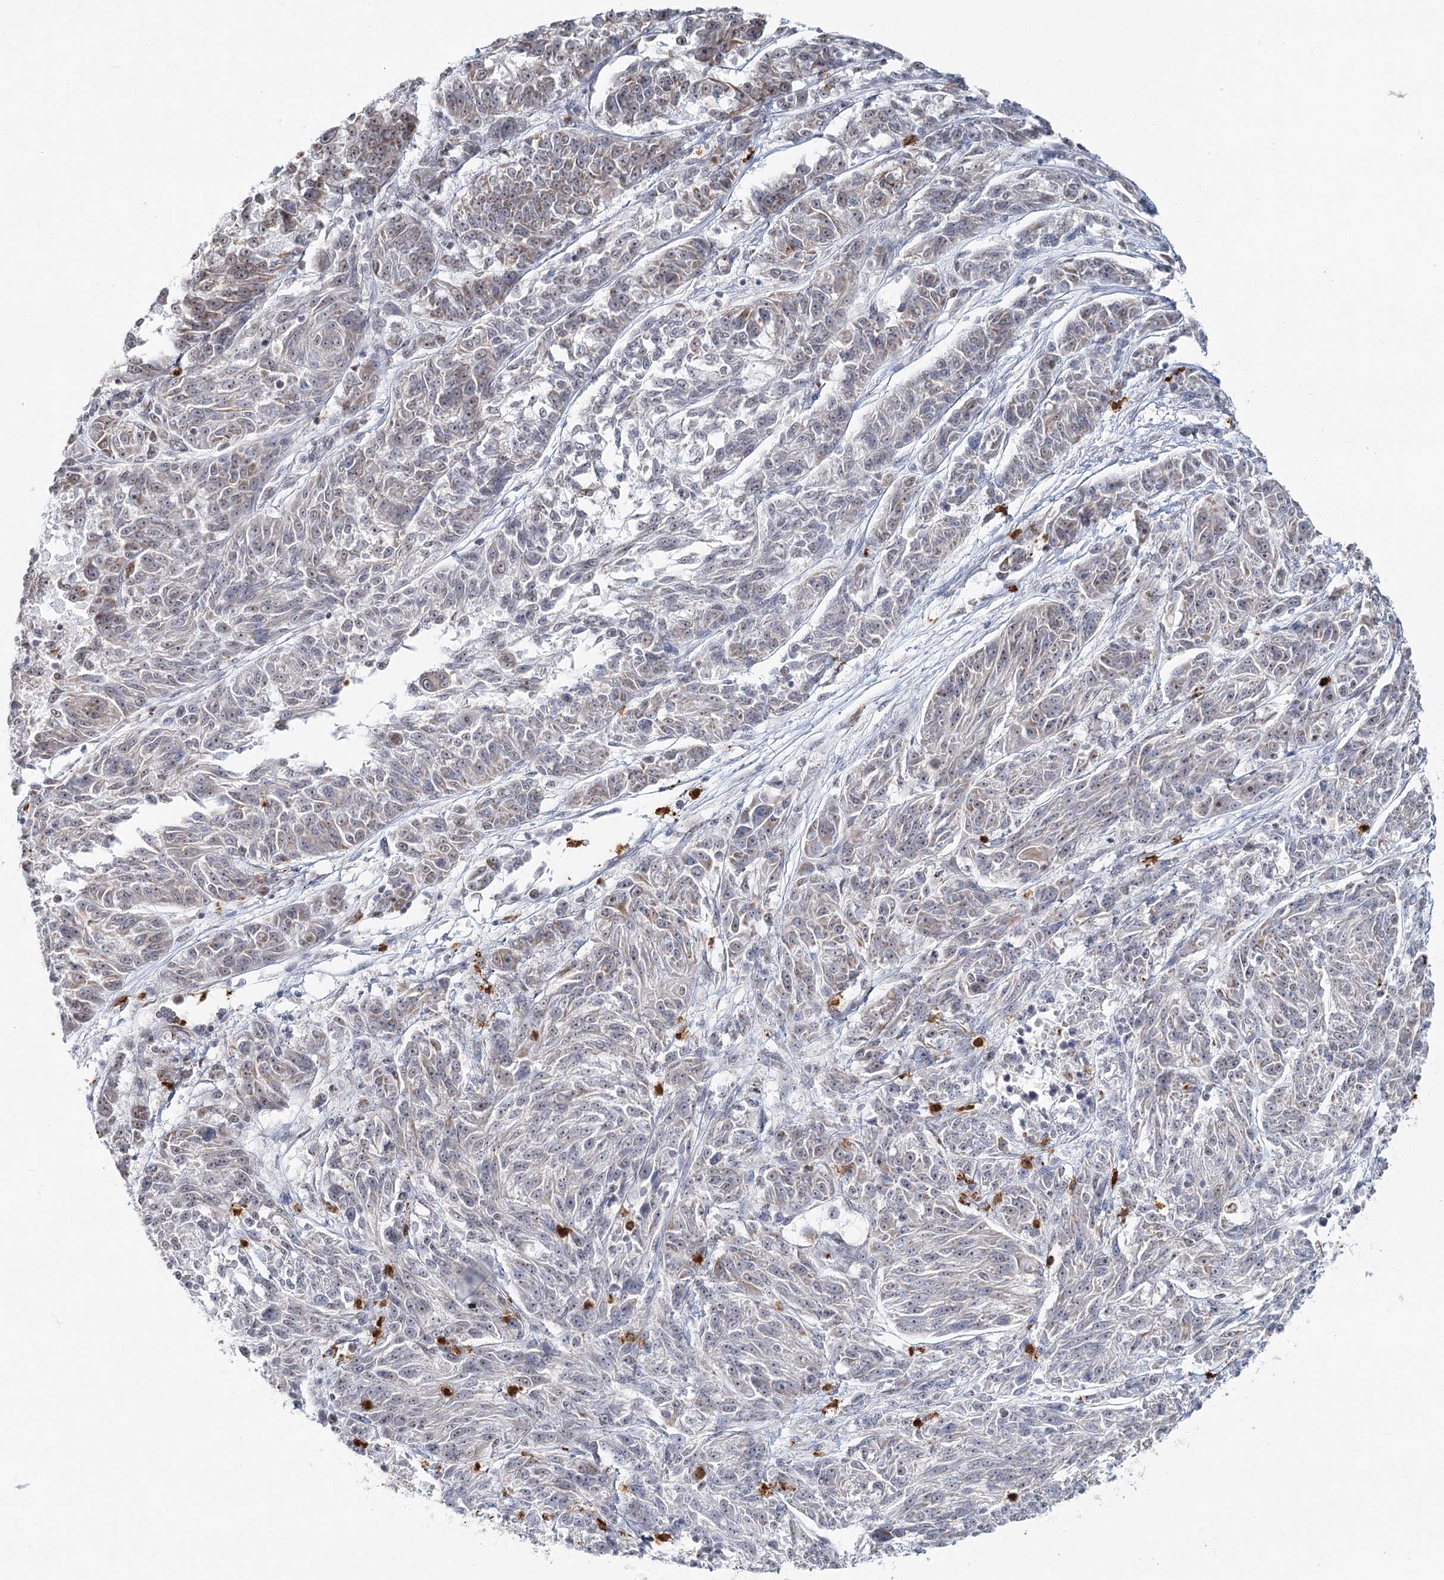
{"staining": {"intensity": "weak", "quantity": "<25%", "location": "cytoplasmic/membranous"}, "tissue": "melanoma", "cell_type": "Tumor cells", "image_type": "cancer", "snomed": [{"axis": "morphology", "description": "Malignant melanoma, NOS"}, {"axis": "topography", "description": "Skin"}], "caption": "Image shows no protein staining in tumor cells of malignant melanoma tissue.", "gene": "ATAD1", "patient": {"sex": "male", "age": 53}}